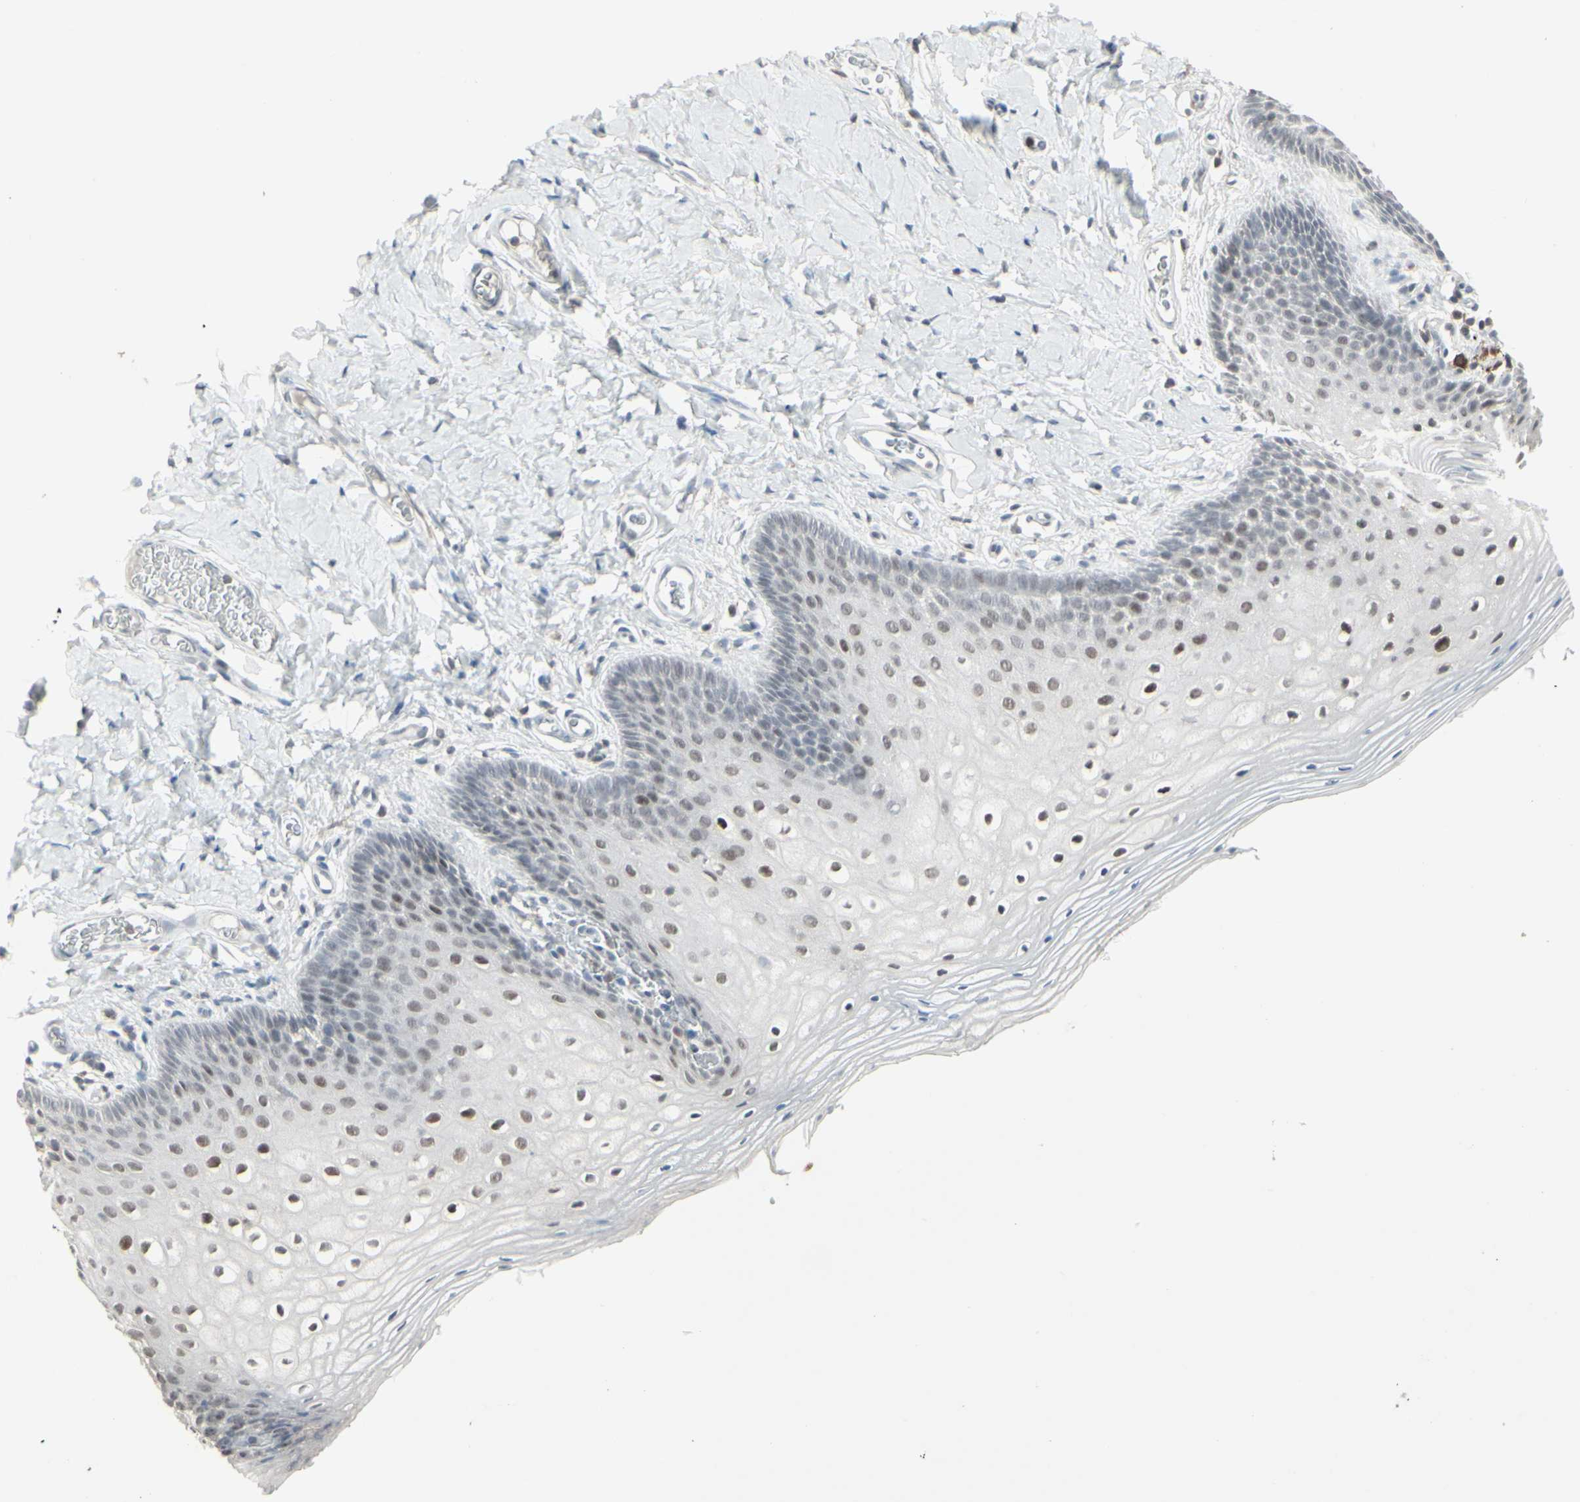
{"staining": {"intensity": "weak", "quantity": "<25%", "location": "nuclear"}, "tissue": "vagina", "cell_type": "Squamous epithelial cells", "image_type": "normal", "snomed": [{"axis": "morphology", "description": "Normal tissue, NOS"}, {"axis": "topography", "description": "Vagina"}], "caption": "IHC histopathology image of benign vagina: vagina stained with DAB (3,3'-diaminobenzidine) demonstrates no significant protein expression in squamous epithelial cells.", "gene": "SAMSN1", "patient": {"sex": "female", "age": 55}}